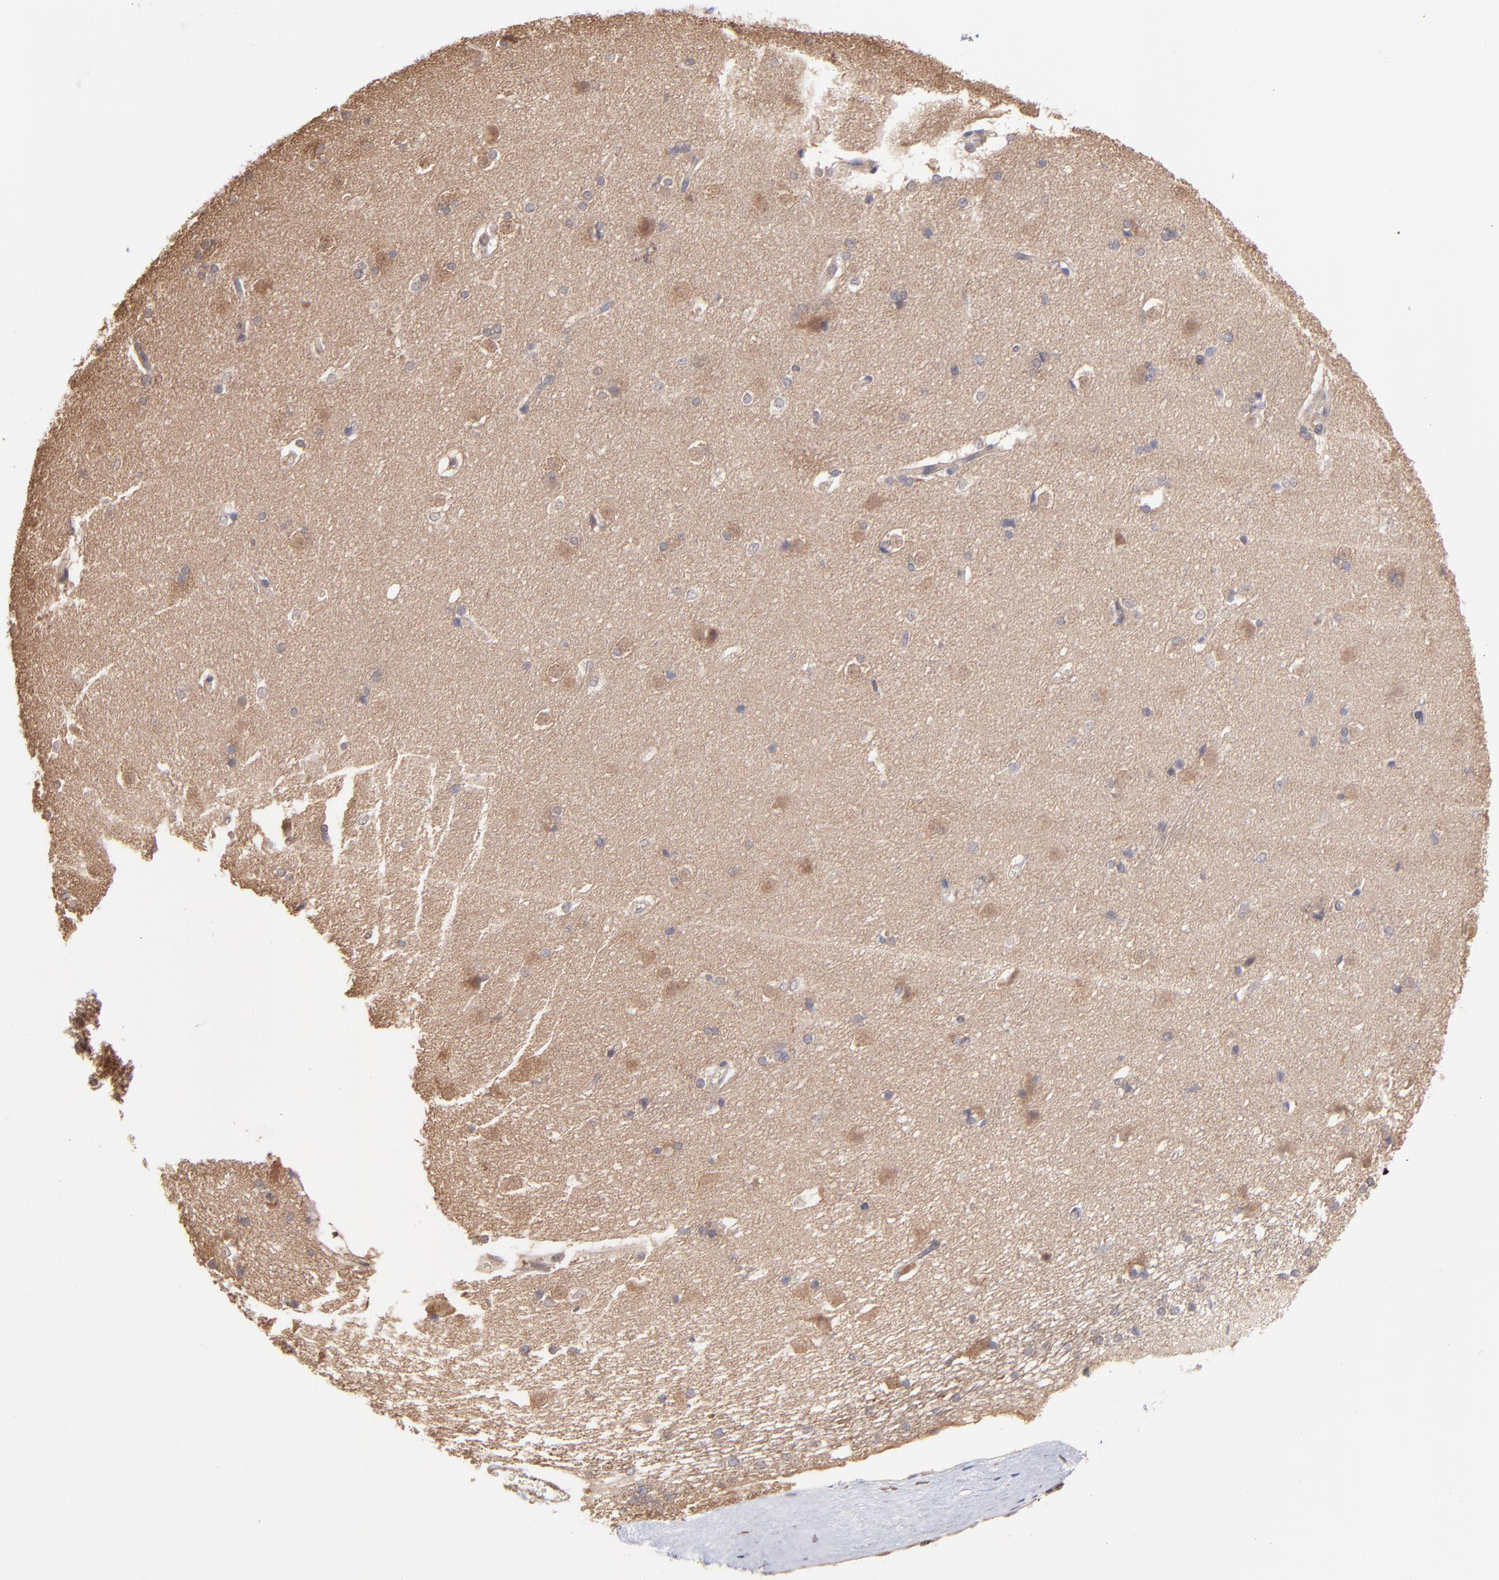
{"staining": {"intensity": "weak", "quantity": "<25%", "location": "cytoplasmic/membranous"}, "tissue": "caudate", "cell_type": "Glial cells", "image_type": "normal", "snomed": [{"axis": "morphology", "description": "Normal tissue, NOS"}, {"axis": "topography", "description": "Lateral ventricle wall"}], "caption": "Protein analysis of benign caudate displays no significant expression in glial cells.", "gene": "MAP2K2", "patient": {"sex": "female", "age": 19}}